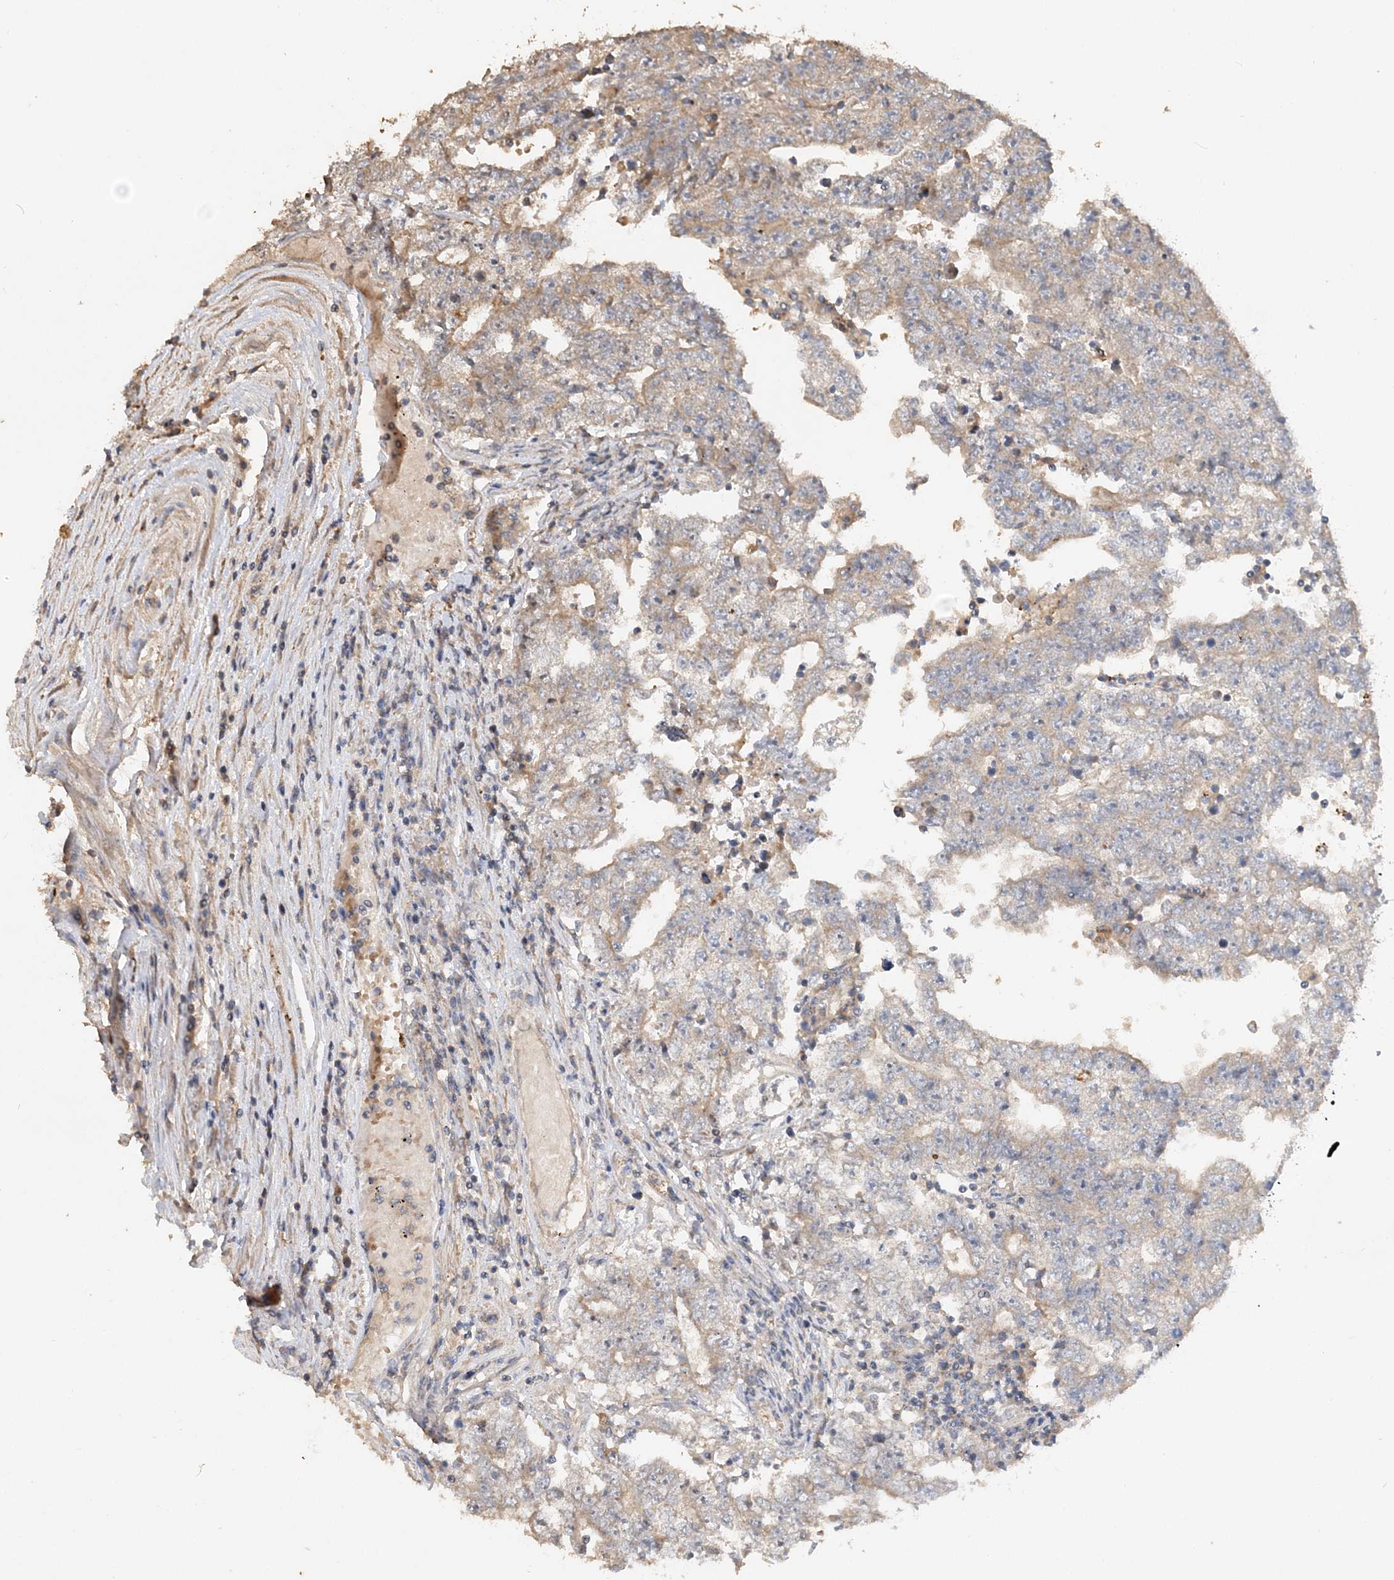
{"staining": {"intensity": "weak", "quantity": "25%-75%", "location": "cytoplasmic/membranous"}, "tissue": "testis cancer", "cell_type": "Tumor cells", "image_type": "cancer", "snomed": [{"axis": "morphology", "description": "Carcinoma, Embryonal, NOS"}, {"axis": "topography", "description": "Testis"}], "caption": "Protein expression analysis of human testis cancer reveals weak cytoplasmic/membranous positivity in about 25%-75% of tumor cells. The staining was performed using DAB to visualize the protein expression in brown, while the nuclei were stained in blue with hematoxylin (Magnification: 20x).", "gene": "GRINA", "patient": {"sex": "male", "age": 25}}